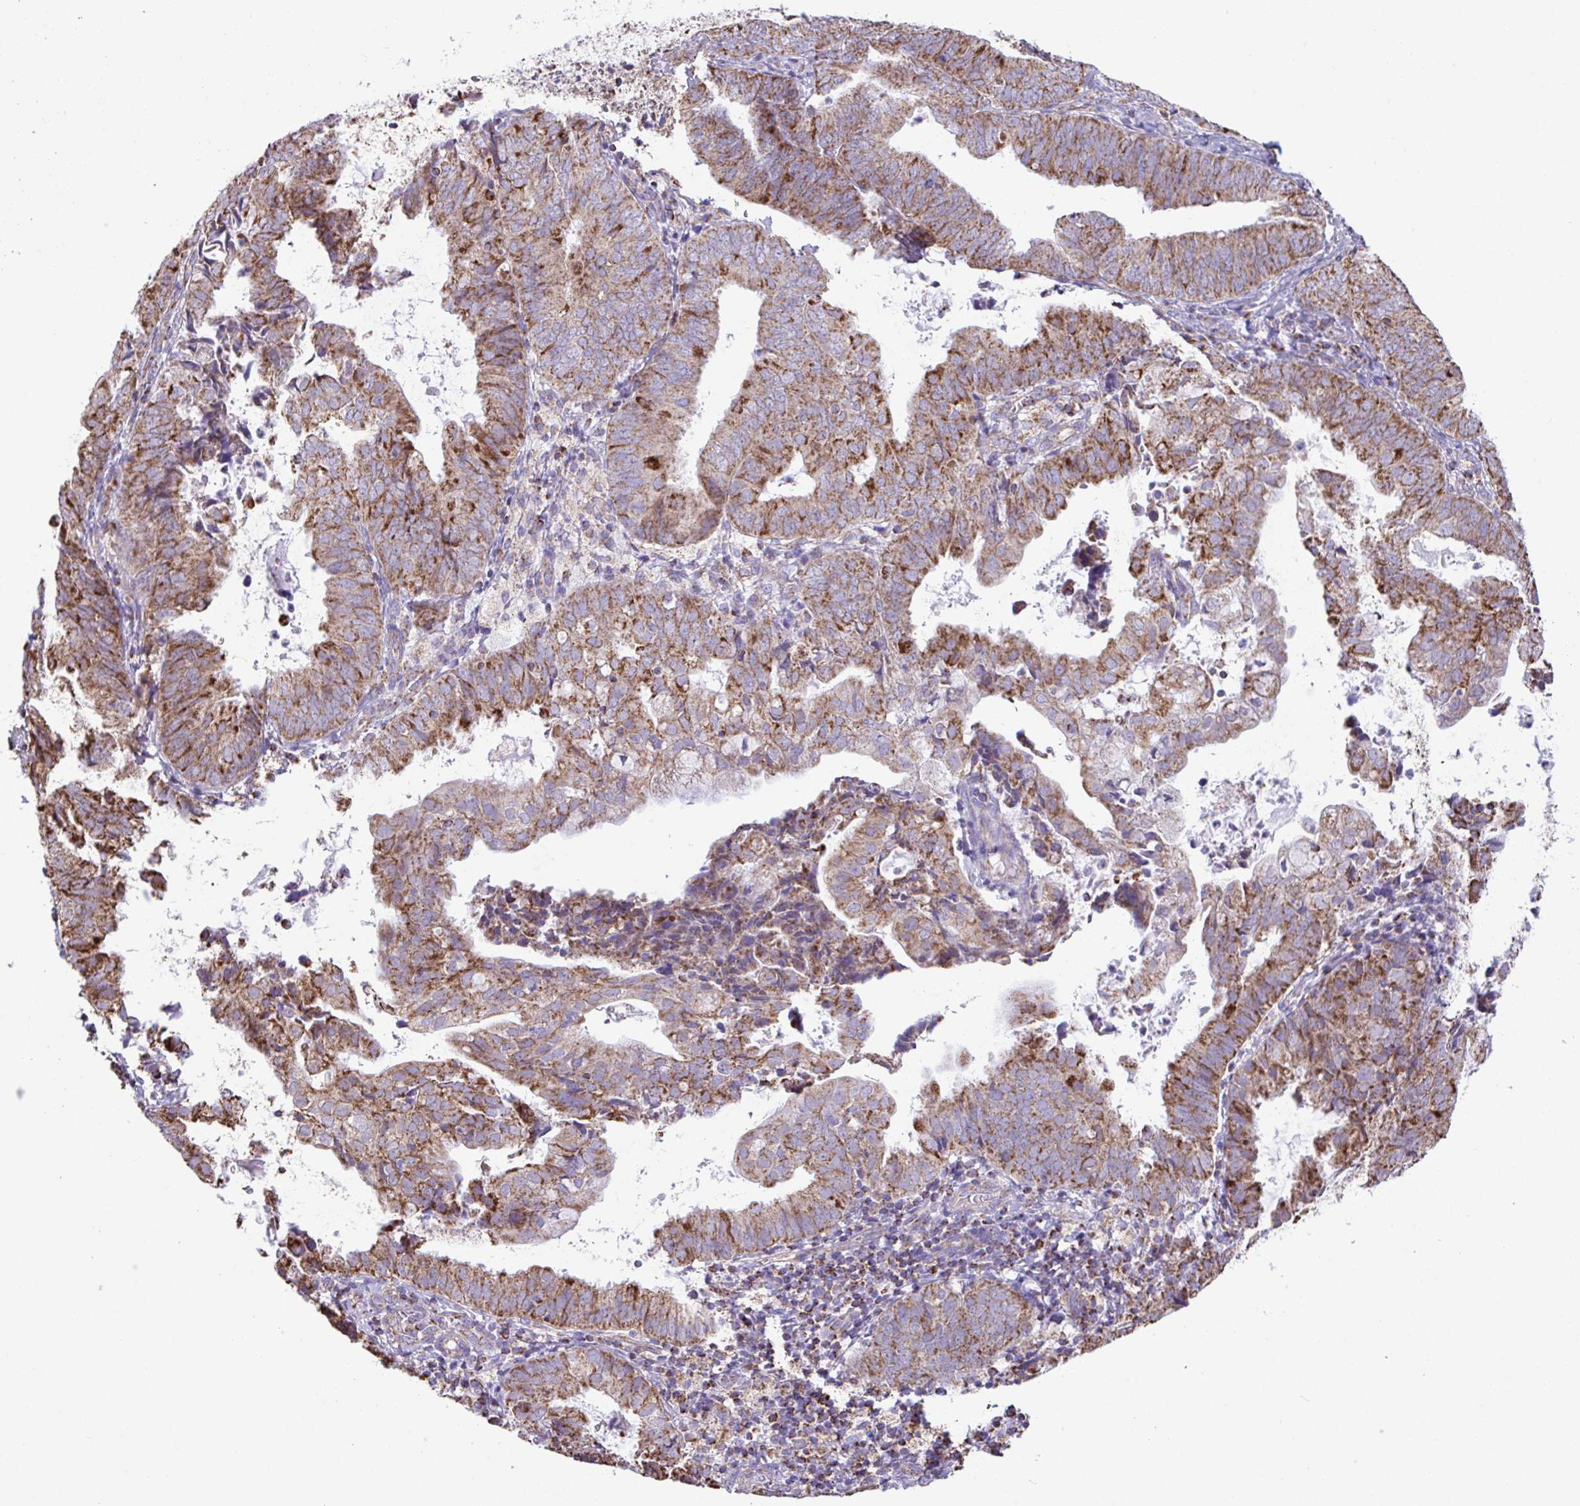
{"staining": {"intensity": "moderate", "quantity": ">75%", "location": "cytoplasmic/membranous"}, "tissue": "endometrial cancer", "cell_type": "Tumor cells", "image_type": "cancer", "snomed": [{"axis": "morphology", "description": "Adenocarcinoma, NOS"}, {"axis": "topography", "description": "Endometrium"}], "caption": "Protein staining by IHC displays moderate cytoplasmic/membranous expression in approximately >75% of tumor cells in endometrial adenocarcinoma.", "gene": "PCMTD2", "patient": {"sex": "female", "age": 80}}